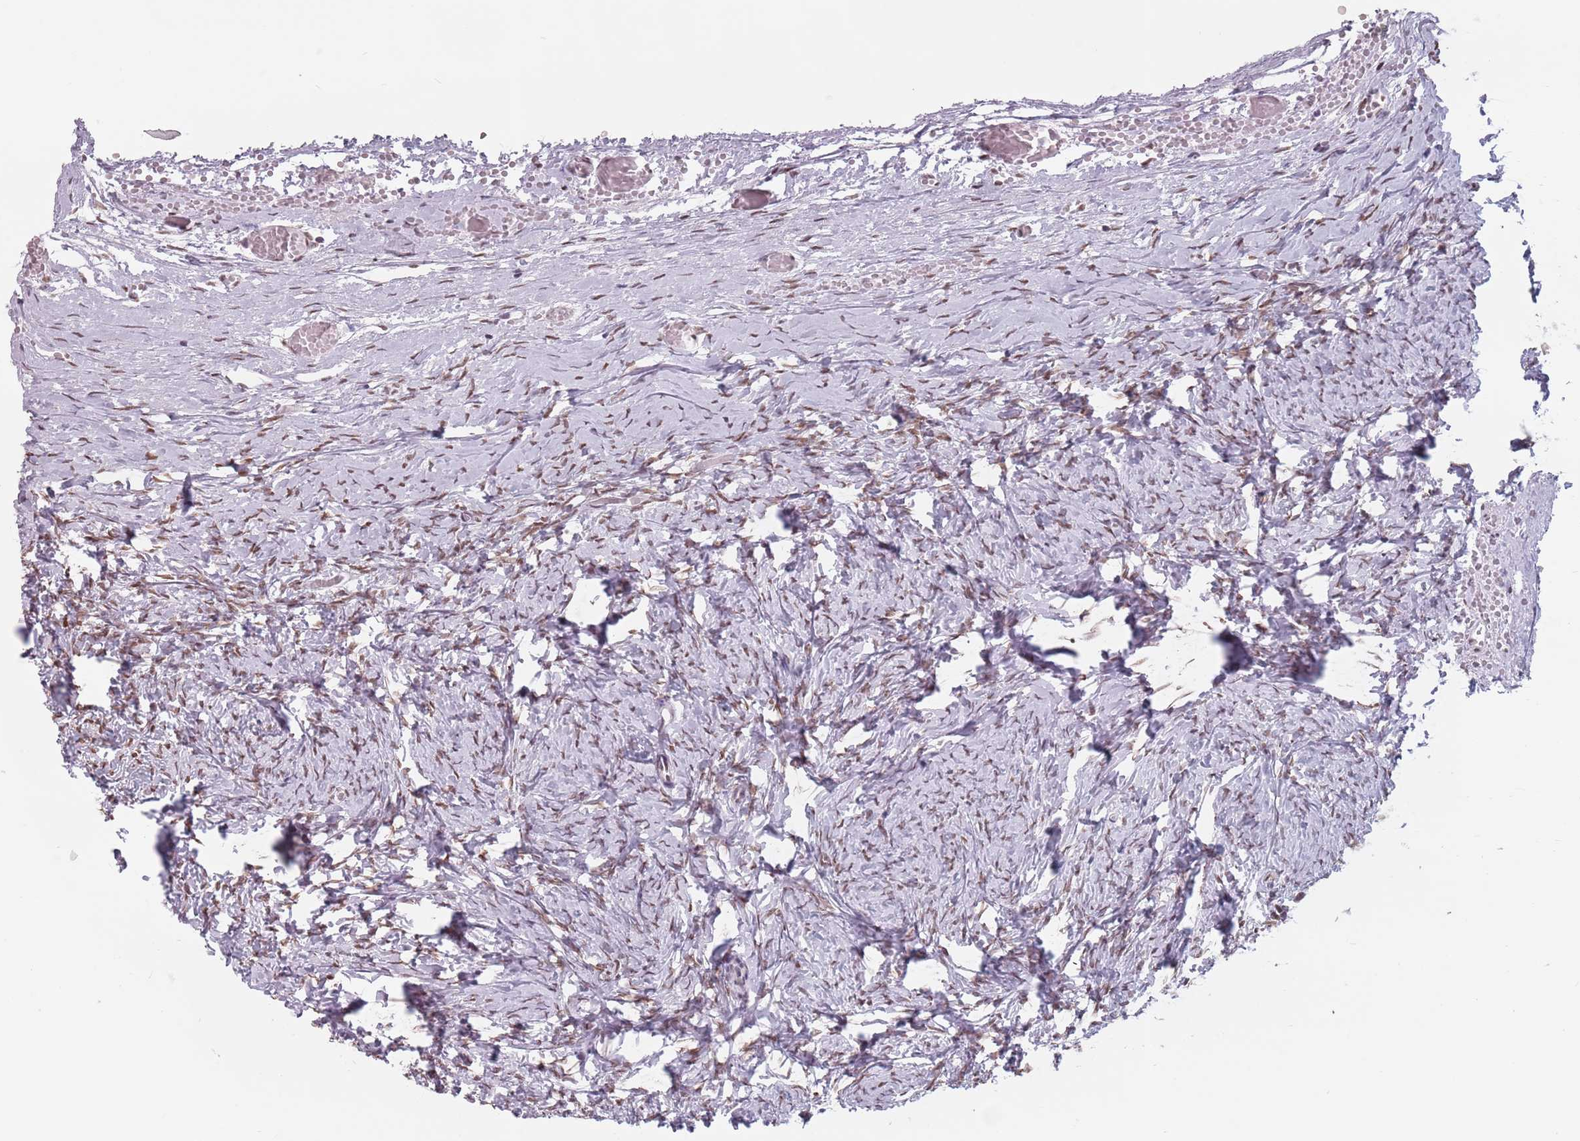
{"staining": {"intensity": "moderate", "quantity": "25%-75%", "location": "nuclear"}, "tissue": "ovary", "cell_type": "Ovarian stroma cells", "image_type": "normal", "snomed": [{"axis": "morphology", "description": "Normal tissue, NOS"}, {"axis": "topography", "description": "Ovary"}], "caption": "Immunohistochemistry (IHC) image of benign ovary stained for a protein (brown), which reveals medium levels of moderate nuclear expression in about 25%-75% of ovarian stroma cells.", "gene": "PTCHD1", "patient": {"sex": "female", "age": 27}}